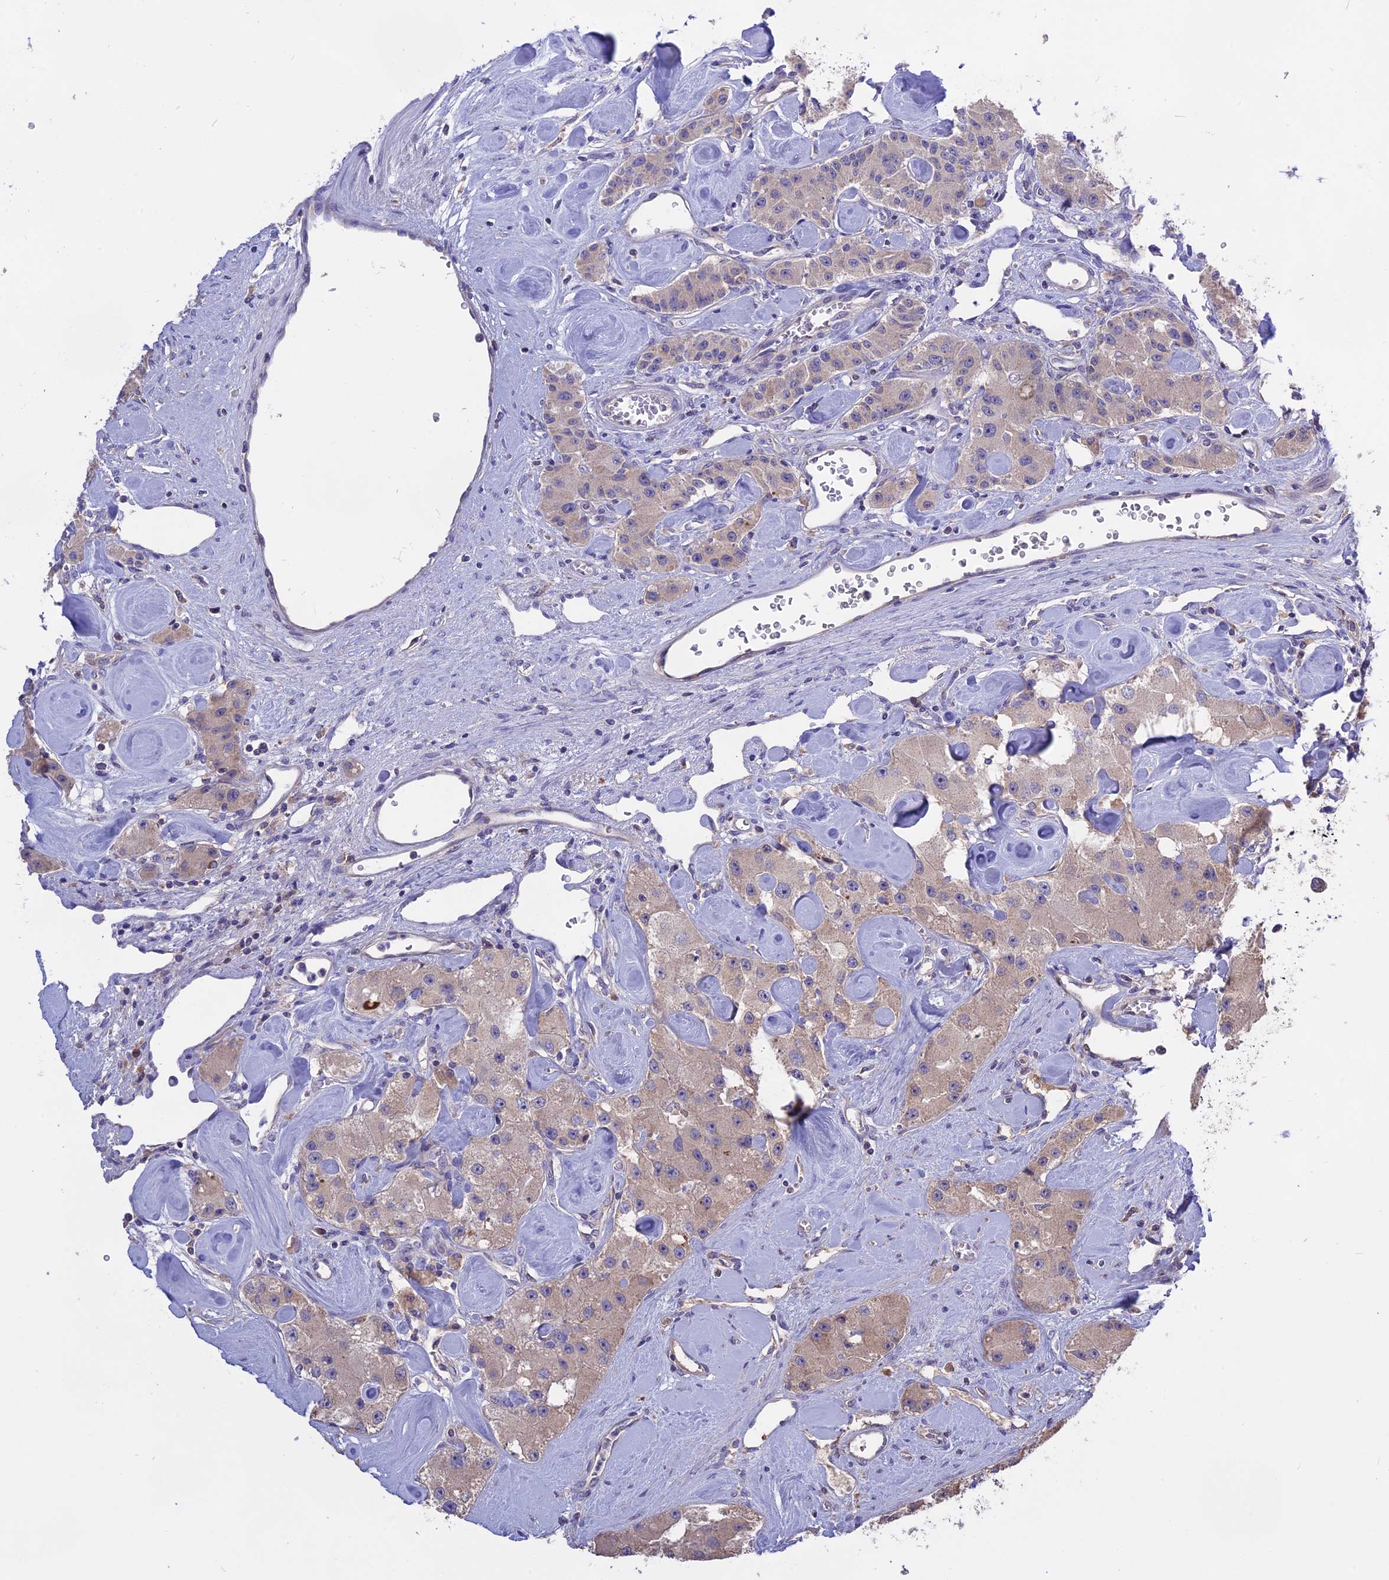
{"staining": {"intensity": "weak", "quantity": "<25%", "location": "cytoplasmic/membranous"}, "tissue": "carcinoid", "cell_type": "Tumor cells", "image_type": "cancer", "snomed": [{"axis": "morphology", "description": "Carcinoid, malignant, NOS"}, {"axis": "topography", "description": "Pancreas"}], "caption": "Immunohistochemistry of carcinoid demonstrates no positivity in tumor cells.", "gene": "NUDT8", "patient": {"sex": "male", "age": 41}}